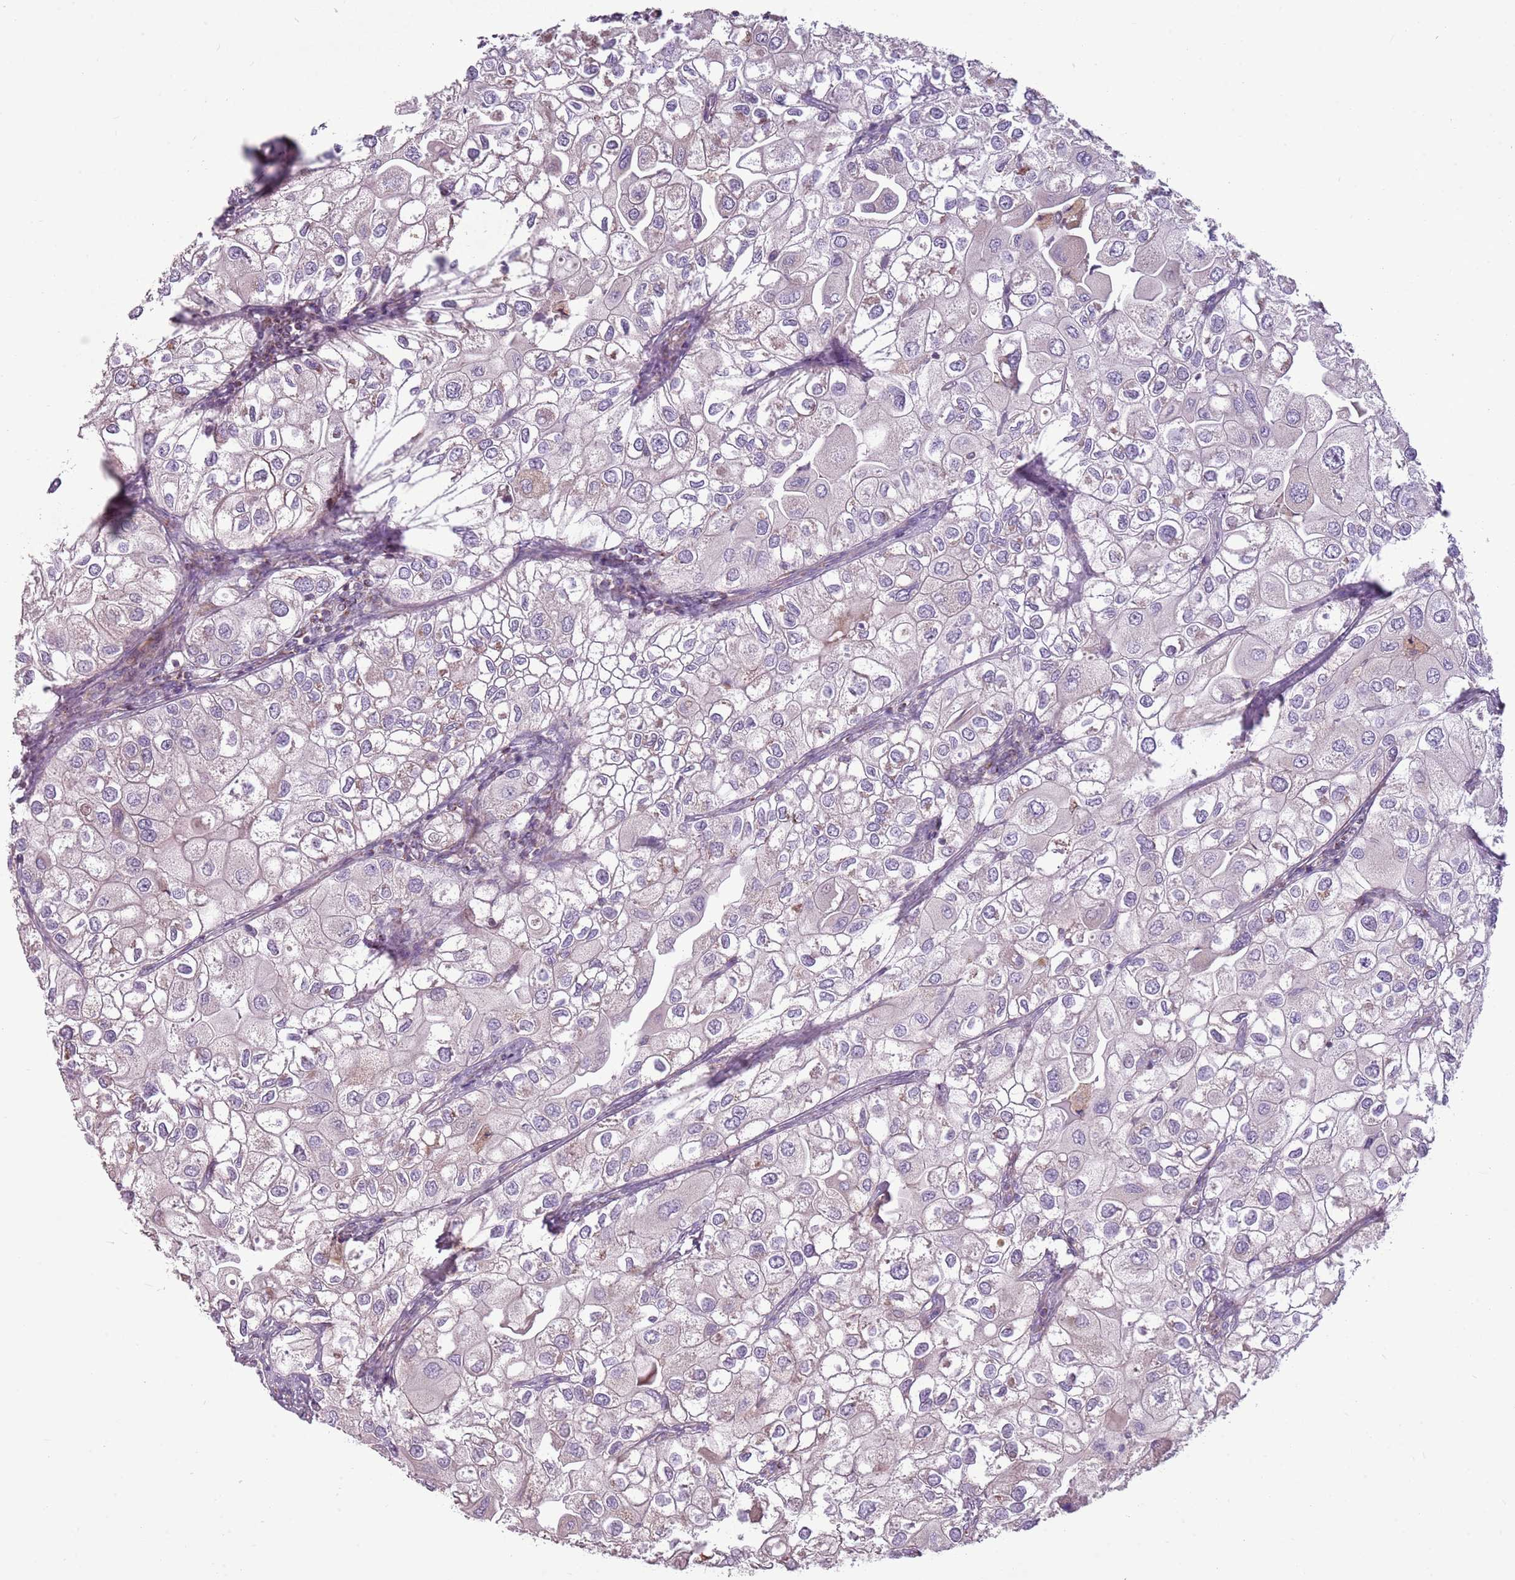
{"staining": {"intensity": "negative", "quantity": "none", "location": "none"}, "tissue": "urothelial cancer", "cell_type": "Tumor cells", "image_type": "cancer", "snomed": [{"axis": "morphology", "description": "Urothelial carcinoma, High grade"}, {"axis": "topography", "description": "Urinary bladder"}], "caption": "Protein analysis of high-grade urothelial carcinoma demonstrates no significant positivity in tumor cells.", "gene": "ZNF530", "patient": {"sex": "male", "age": 64}}